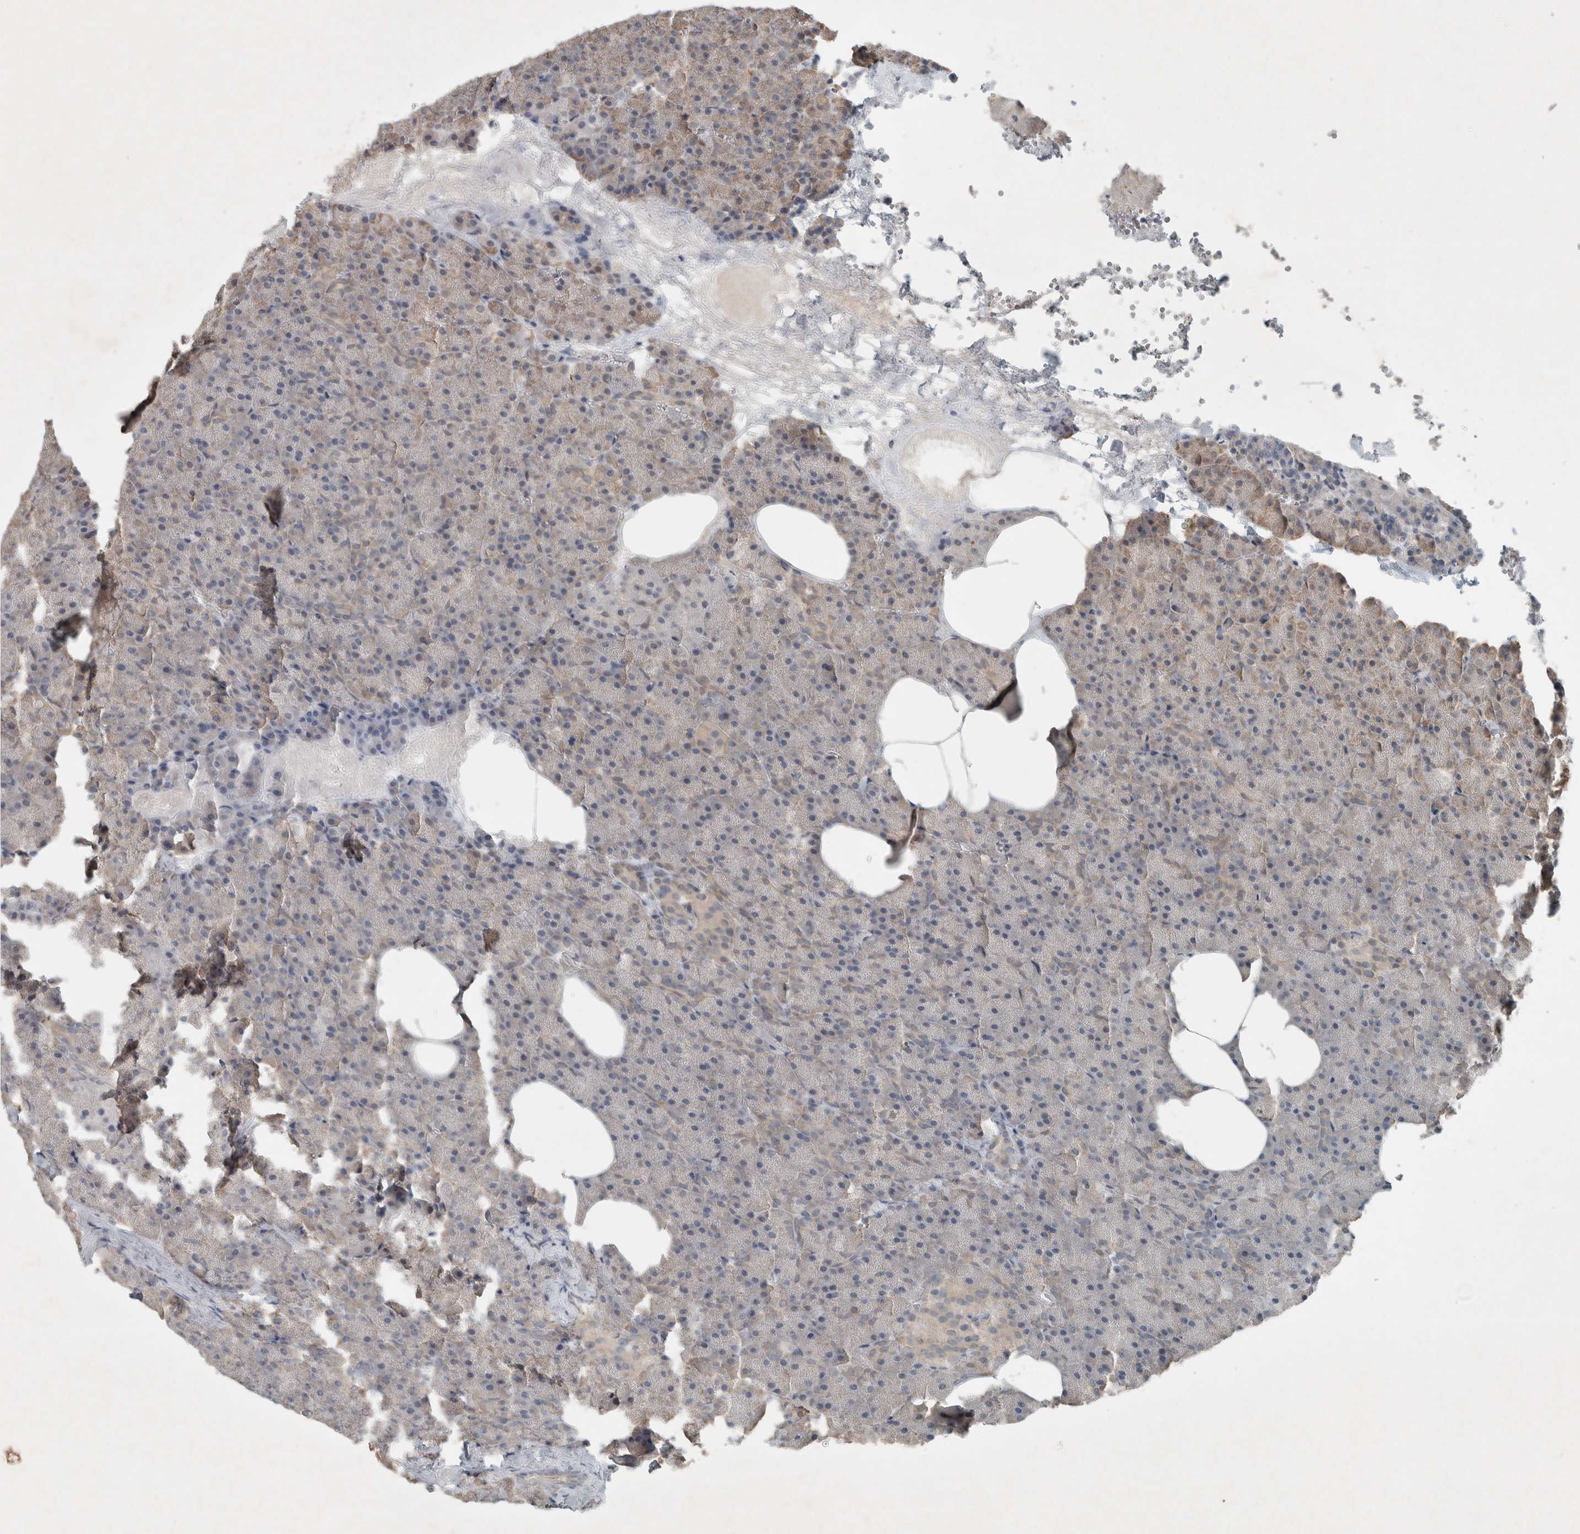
{"staining": {"intensity": "weak", "quantity": "25%-75%", "location": "cytoplasmic/membranous"}, "tissue": "pancreas", "cell_type": "Exocrine glandular cells", "image_type": "normal", "snomed": [{"axis": "morphology", "description": "Normal tissue, NOS"}, {"axis": "morphology", "description": "Carcinoid, malignant, NOS"}, {"axis": "topography", "description": "Pancreas"}], "caption": "A brown stain labels weak cytoplasmic/membranous staining of a protein in exocrine glandular cells of unremarkable pancreas.", "gene": "ENSG00000285245", "patient": {"sex": "female", "age": 35}}